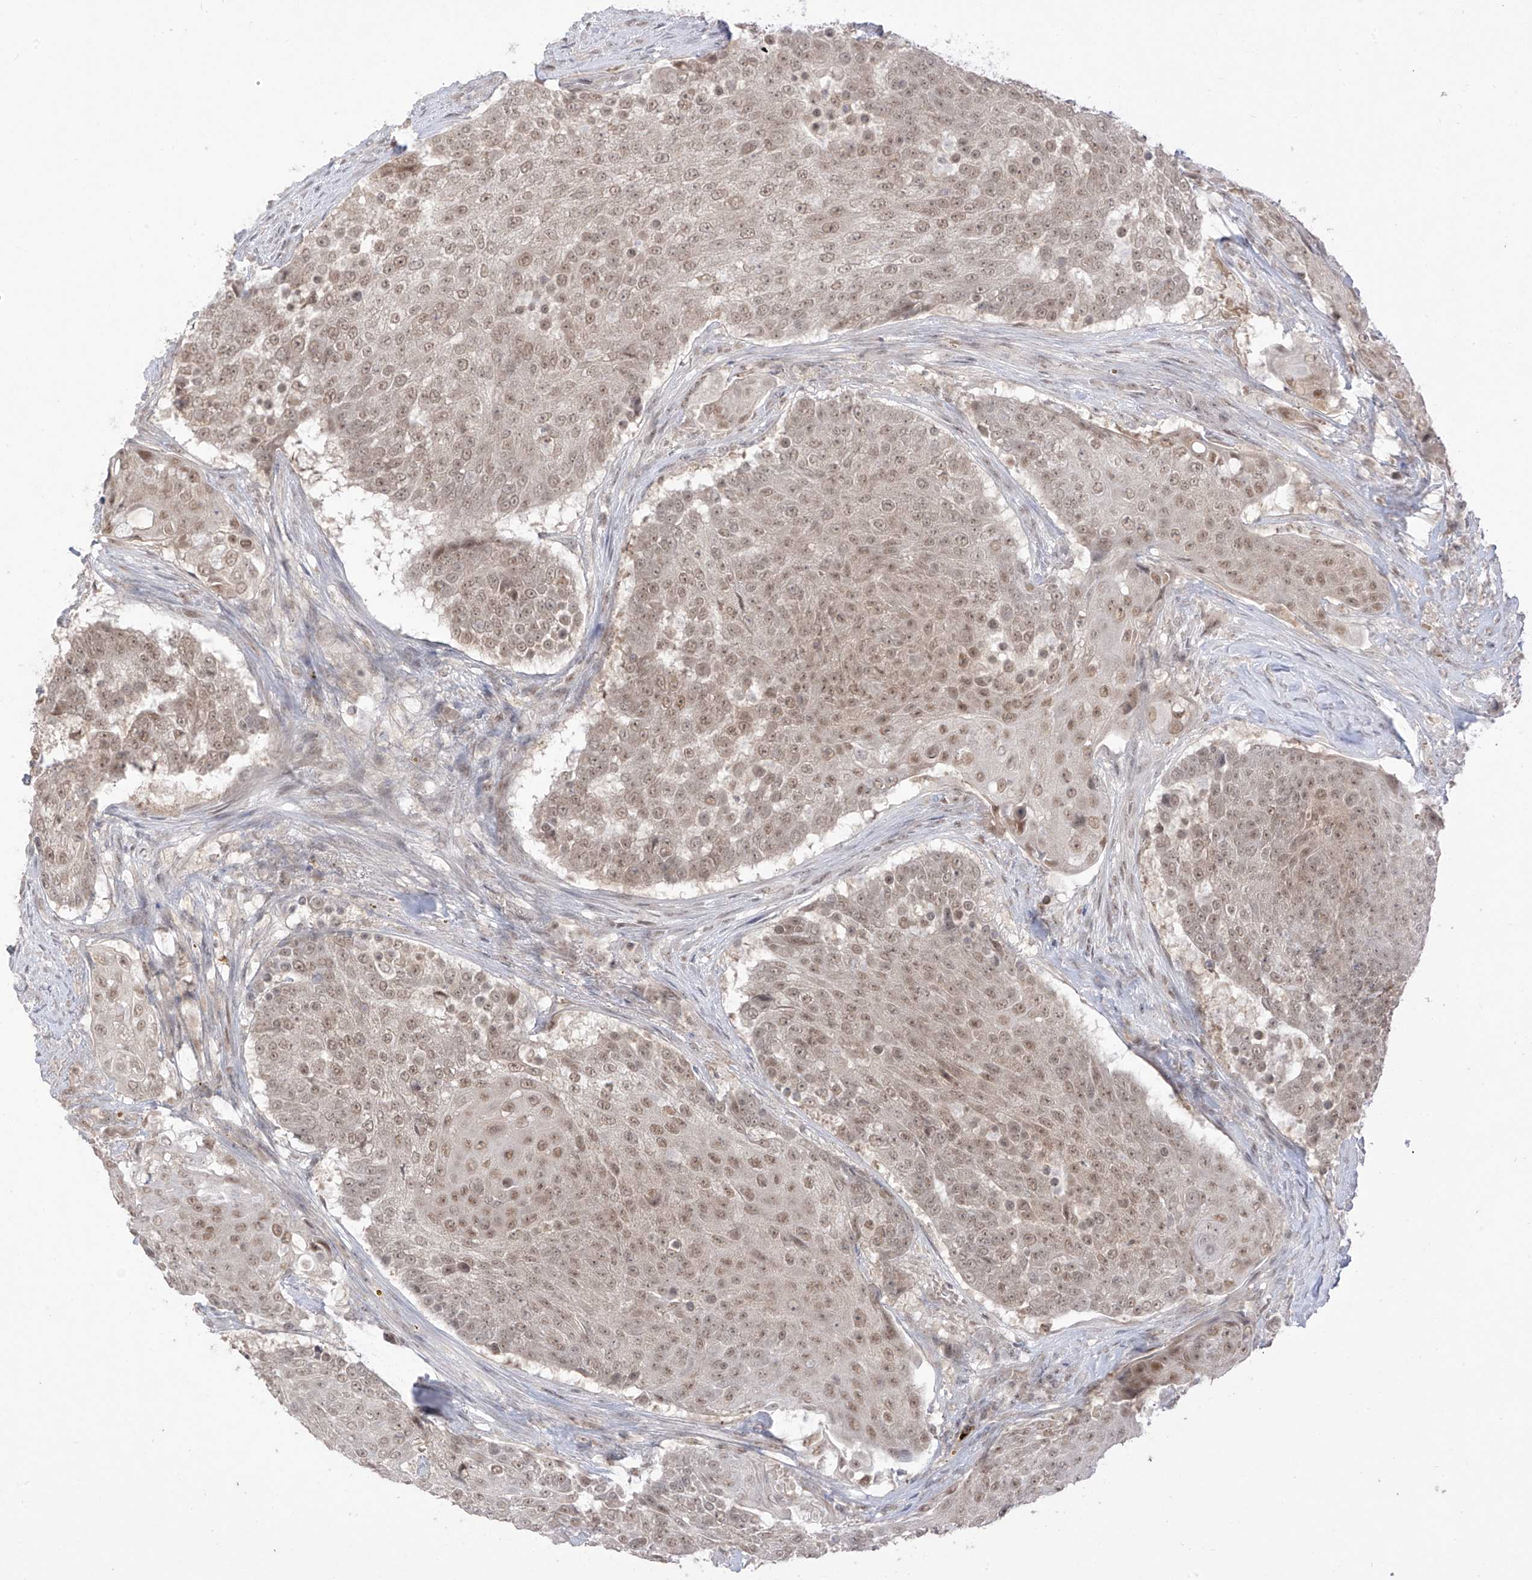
{"staining": {"intensity": "moderate", "quantity": ">75%", "location": "nuclear"}, "tissue": "urothelial cancer", "cell_type": "Tumor cells", "image_type": "cancer", "snomed": [{"axis": "morphology", "description": "Urothelial carcinoma, High grade"}, {"axis": "topography", "description": "Urinary bladder"}], "caption": "There is medium levels of moderate nuclear expression in tumor cells of urothelial cancer, as demonstrated by immunohistochemical staining (brown color).", "gene": "OGT", "patient": {"sex": "female", "age": 63}}